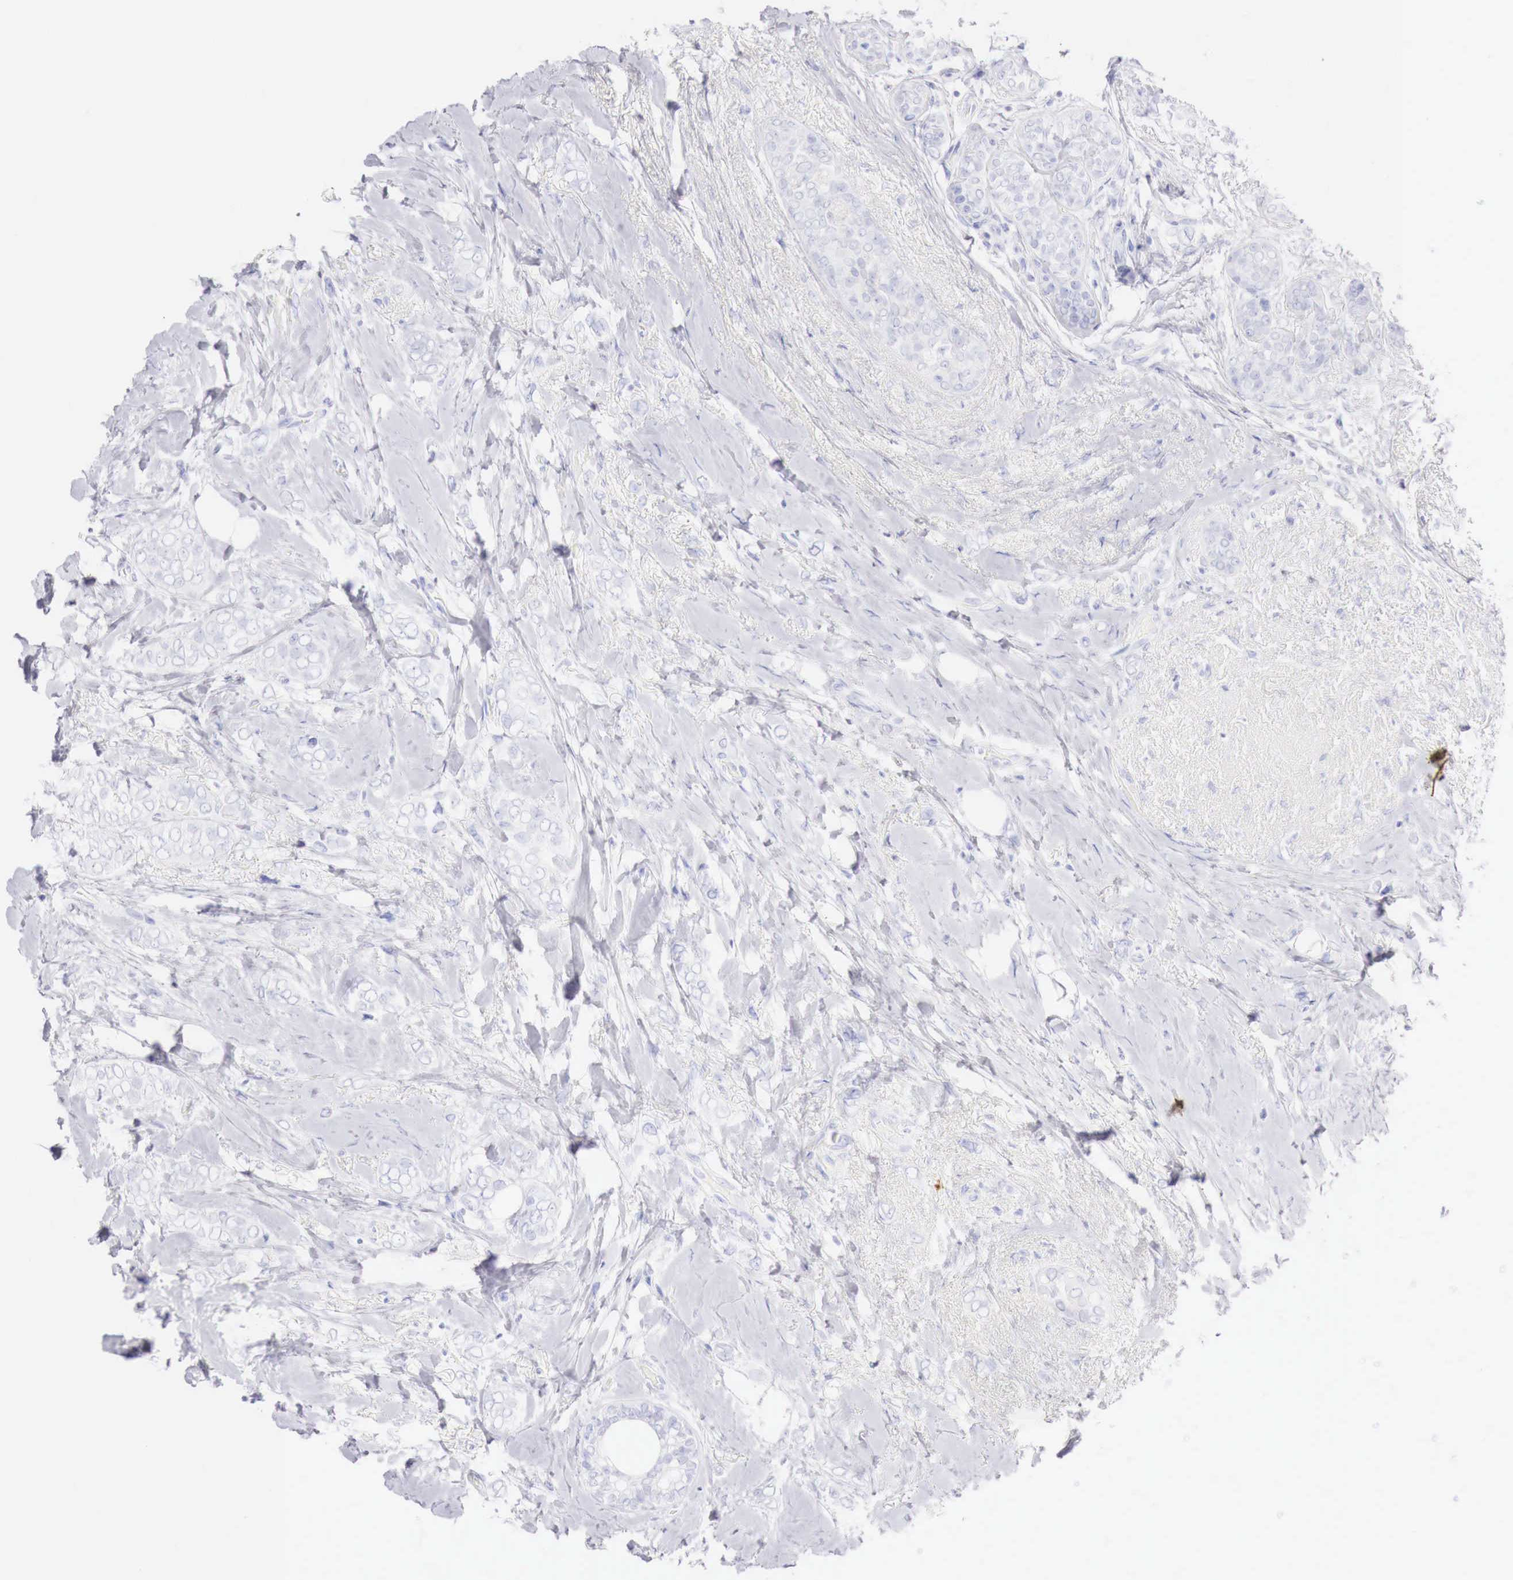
{"staining": {"intensity": "negative", "quantity": "none", "location": "none"}, "tissue": "breast cancer", "cell_type": "Tumor cells", "image_type": "cancer", "snomed": [{"axis": "morphology", "description": "Duct carcinoma"}, {"axis": "topography", "description": "Breast"}], "caption": "Infiltrating ductal carcinoma (breast) was stained to show a protein in brown. There is no significant positivity in tumor cells.", "gene": "INHA", "patient": {"sex": "female", "age": 72}}